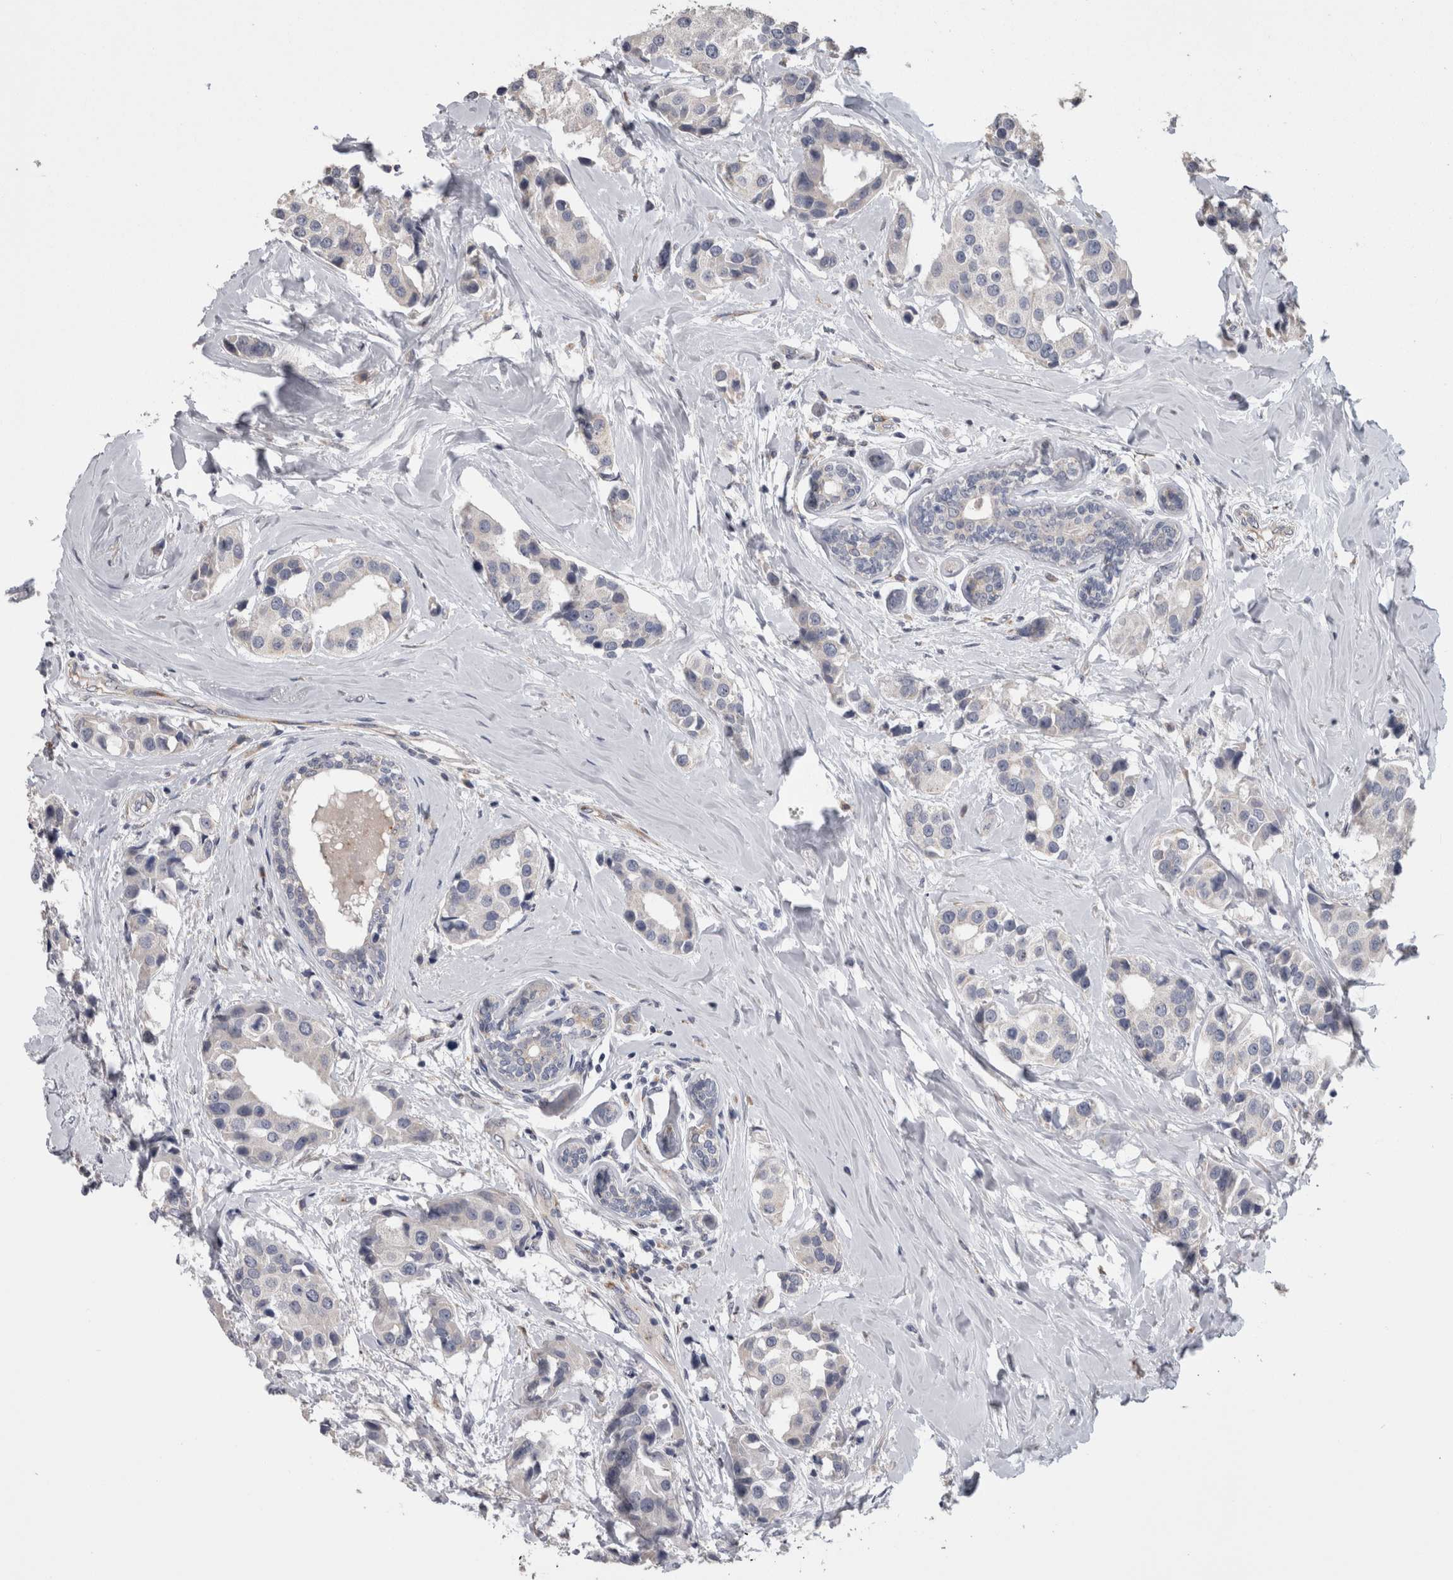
{"staining": {"intensity": "negative", "quantity": "none", "location": "none"}, "tissue": "breast cancer", "cell_type": "Tumor cells", "image_type": "cancer", "snomed": [{"axis": "morphology", "description": "Normal tissue, NOS"}, {"axis": "morphology", "description": "Duct carcinoma"}, {"axis": "topography", "description": "Breast"}], "caption": "Protein analysis of intraductal carcinoma (breast) shows no significant expression in tumor cells.", "gene": "STC1", "patient": {"sex": "female", "age": 39}}